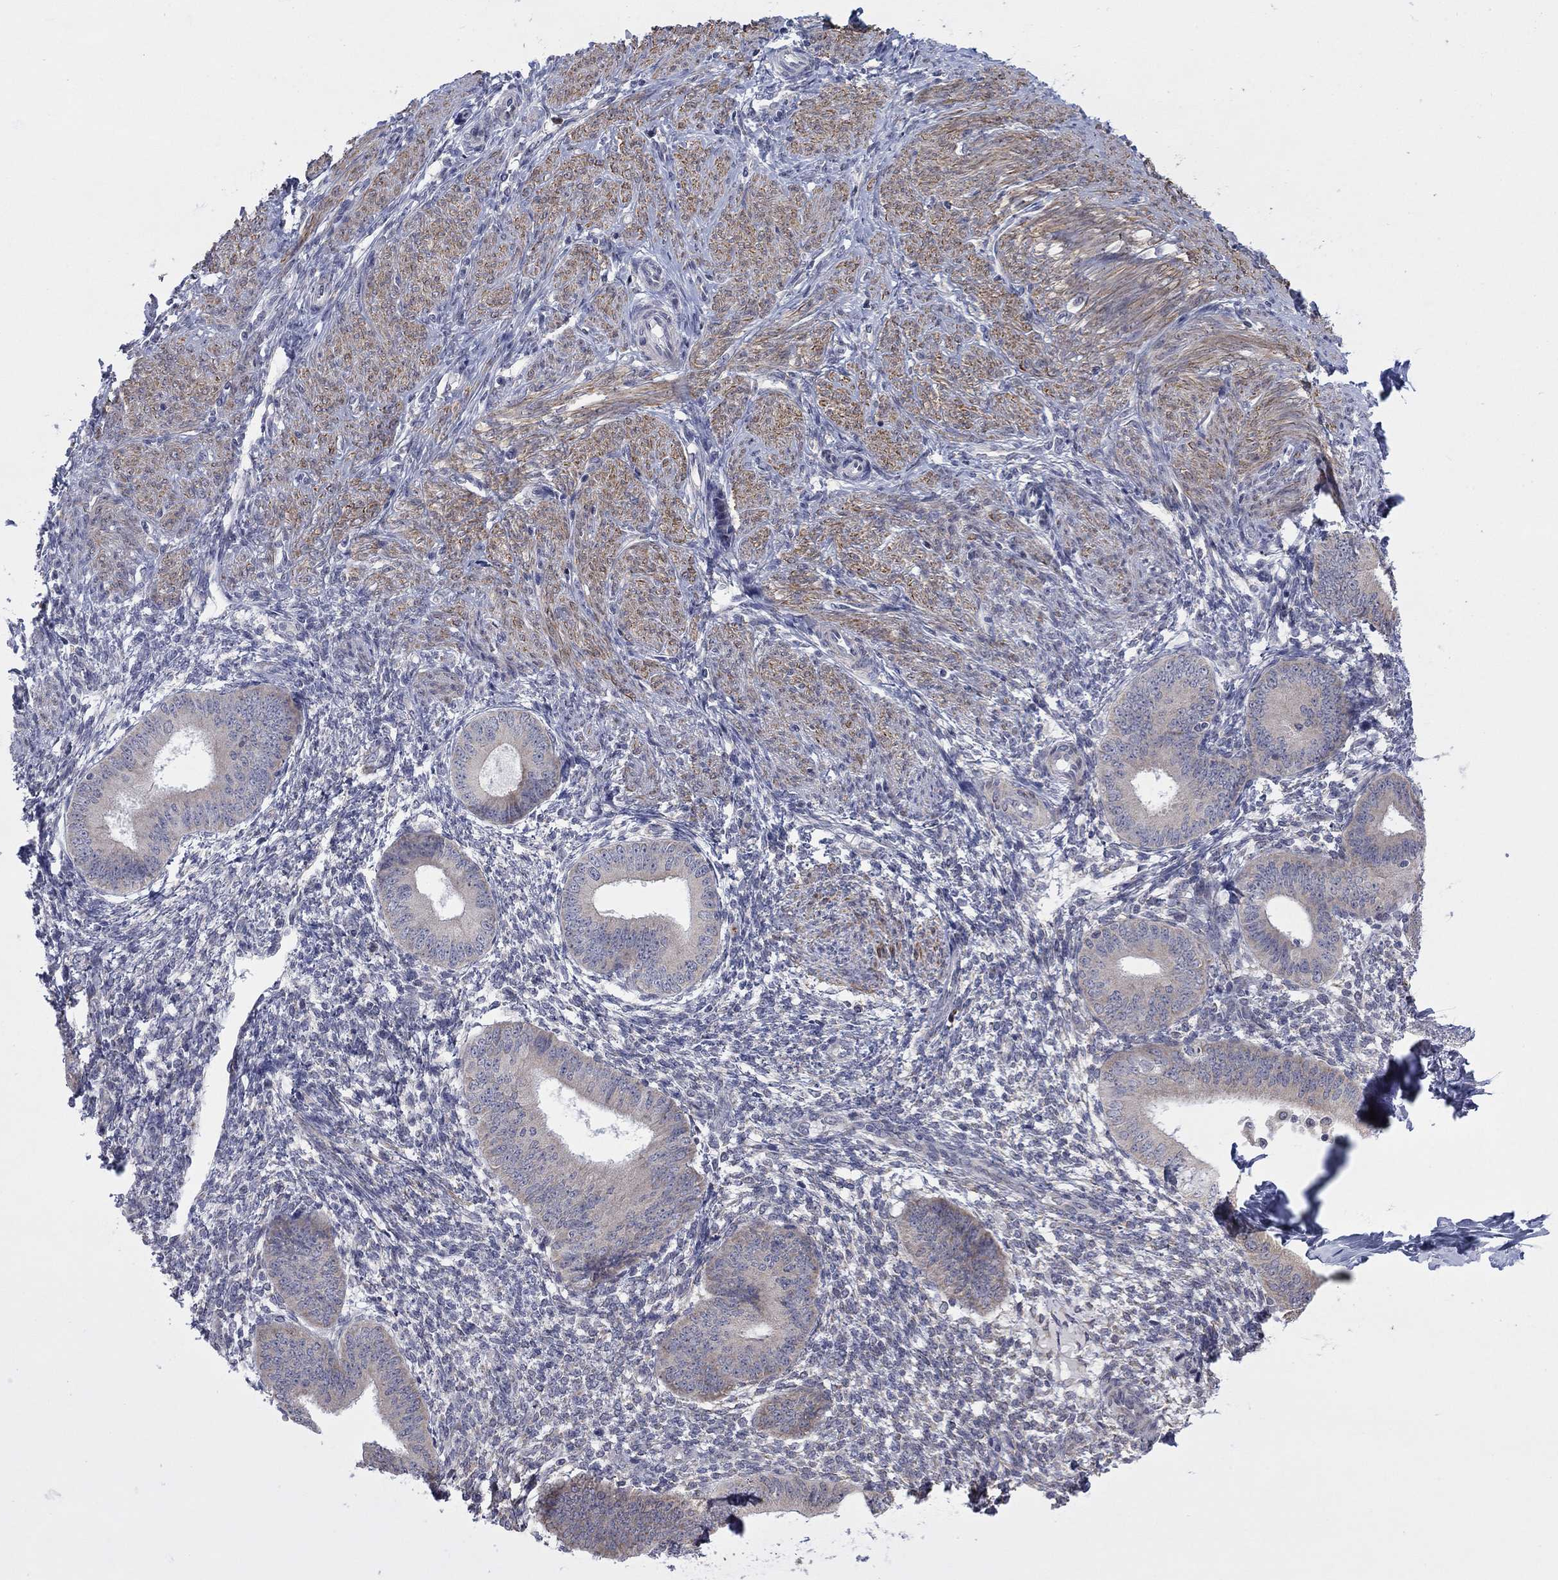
{"staining": {"intensity": "negative", "quantity": "none", "location": "none"}, "tissue": "endometrium", "cell_type": "Cells in endometrial stroma", "image_type": "normal", "snomed": [{"axis": "morphology", "description": "Normal tissue, NOS"}, {"axis": "topography", "description": "Endometrium"}], "caption": "DAB (3,3'-diaminobenzidine) immunohistochemical staining of unremarkable human endometrium exhibits no significant staining in cells in endometrial stroma. (DAB (3,3'-diaminobenzidine) IHC, high magnification).", "gene": "MTRFR", "patient": {"sex": "female", "age": 47}}